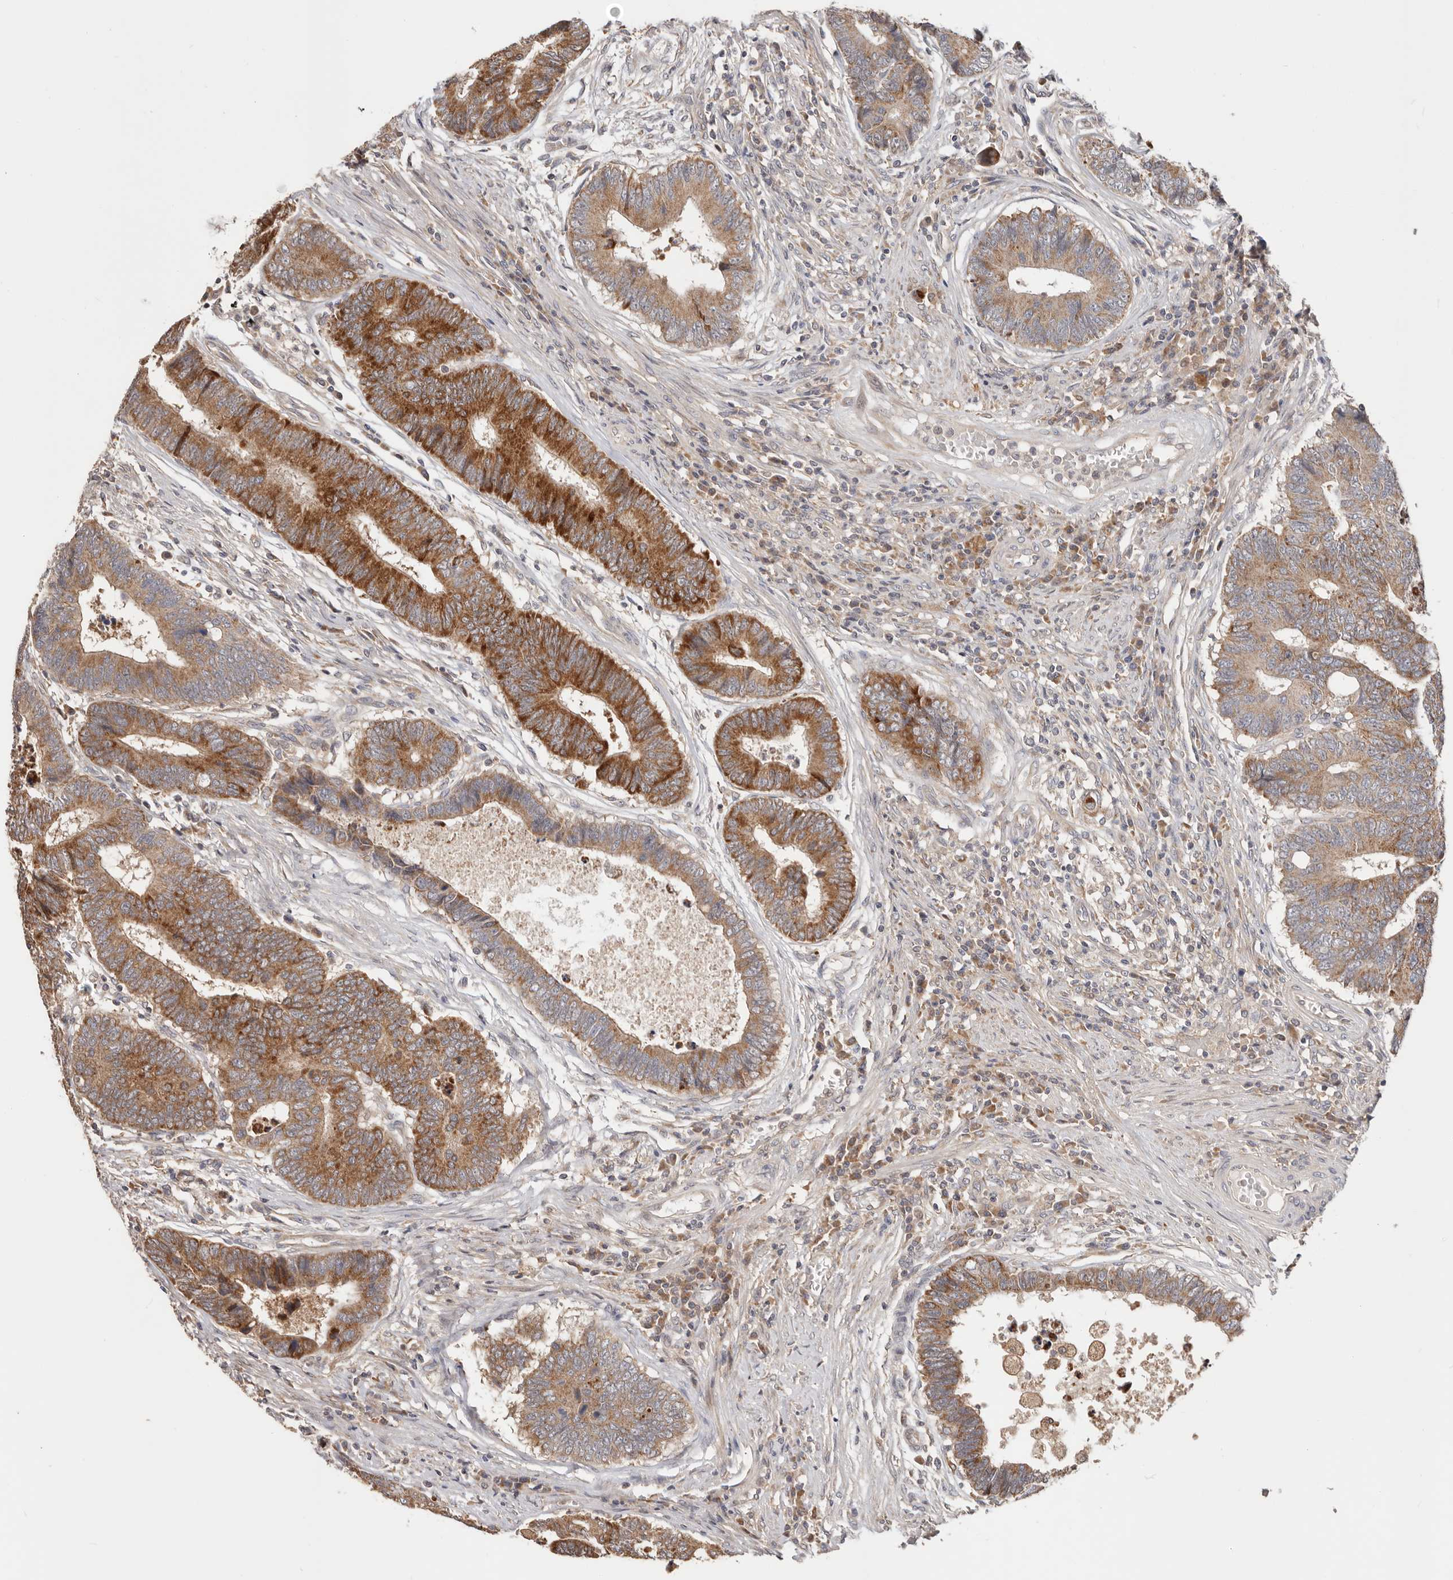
{"staining": {"intensity": "moderate", "quantity": ">75%", "location": "cytoplasmic/membranous"}, "tissue": "colorectal cancer", "cell_type": "Tumor cells", "image_type": "cancer", "snomed": [{"axis": "morphology", "description": "Adenocarcinoma, NOS"}, {"axis": "topography", "description": "Rectum"}], "caption": "This is a photomicrograph of immunohistochemistry staining of colorectal cancer, which shows moderate positivity in the cytoplasmic/membranous of tumor cells.", "gene": "LRP6", "patient": {"sex": "male", "age": 84}}